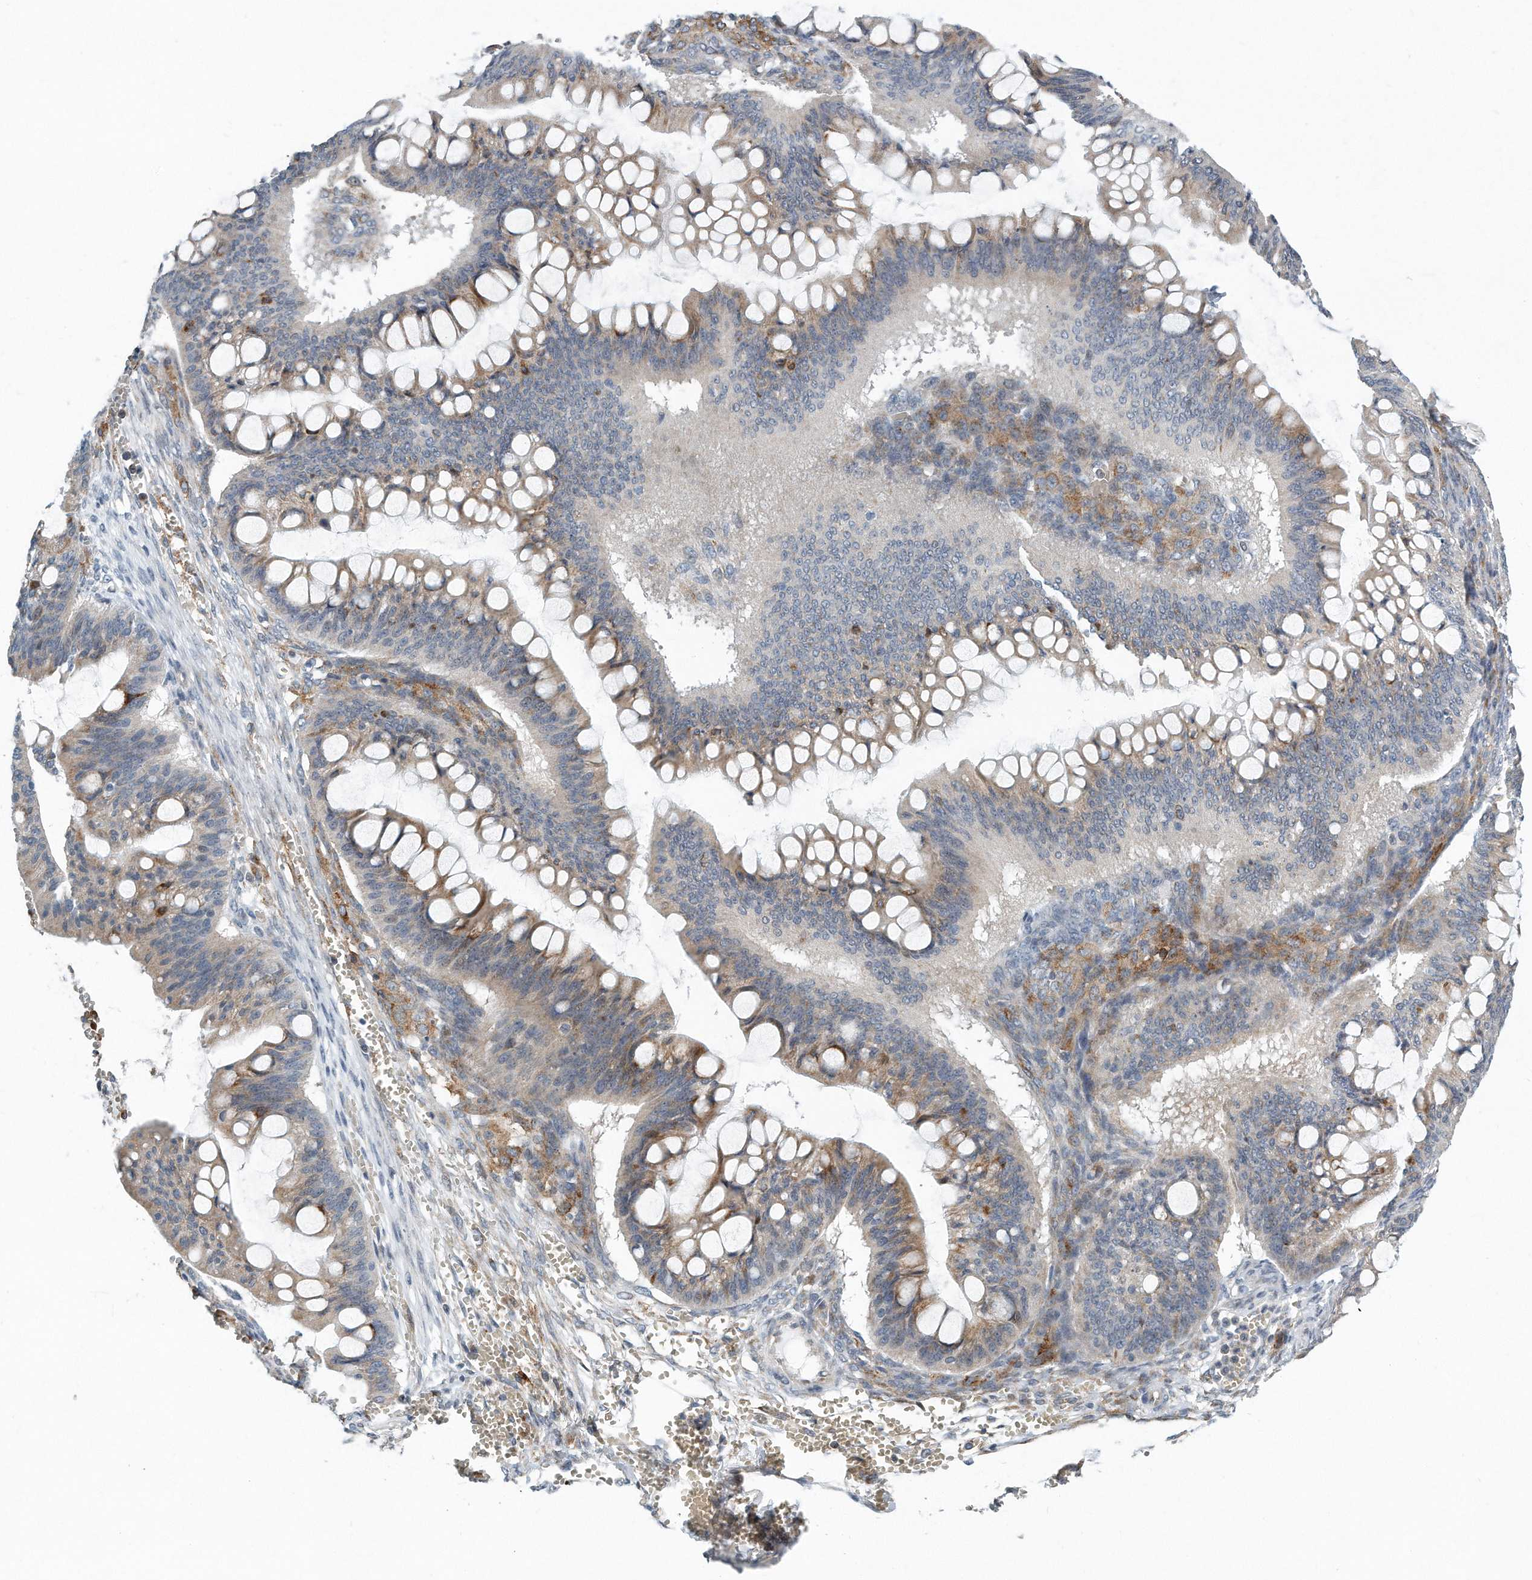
{"staining": {"intensity": "weak", "quantity": "25%-75%", "location": "cytoplasmic/membranous"}, "tissue": "ovarian cancer", "cell_type": "Tumor cells", "image_type": "cancer", "snomed": [{"axis": "morphology", "description": "Cystadenocarcinoma, mucinous, NOS"}, {"axis": "topography", "description": "Ovary"}], "caption": "Ovarian cancer was stained to show a protein in brown. There is low levels of weak cytoplasmic/membranous expression in about 25%-75% of tumor cells.", "gene": "VLDLR", "patient": {"sex": "female", "age": 73}}